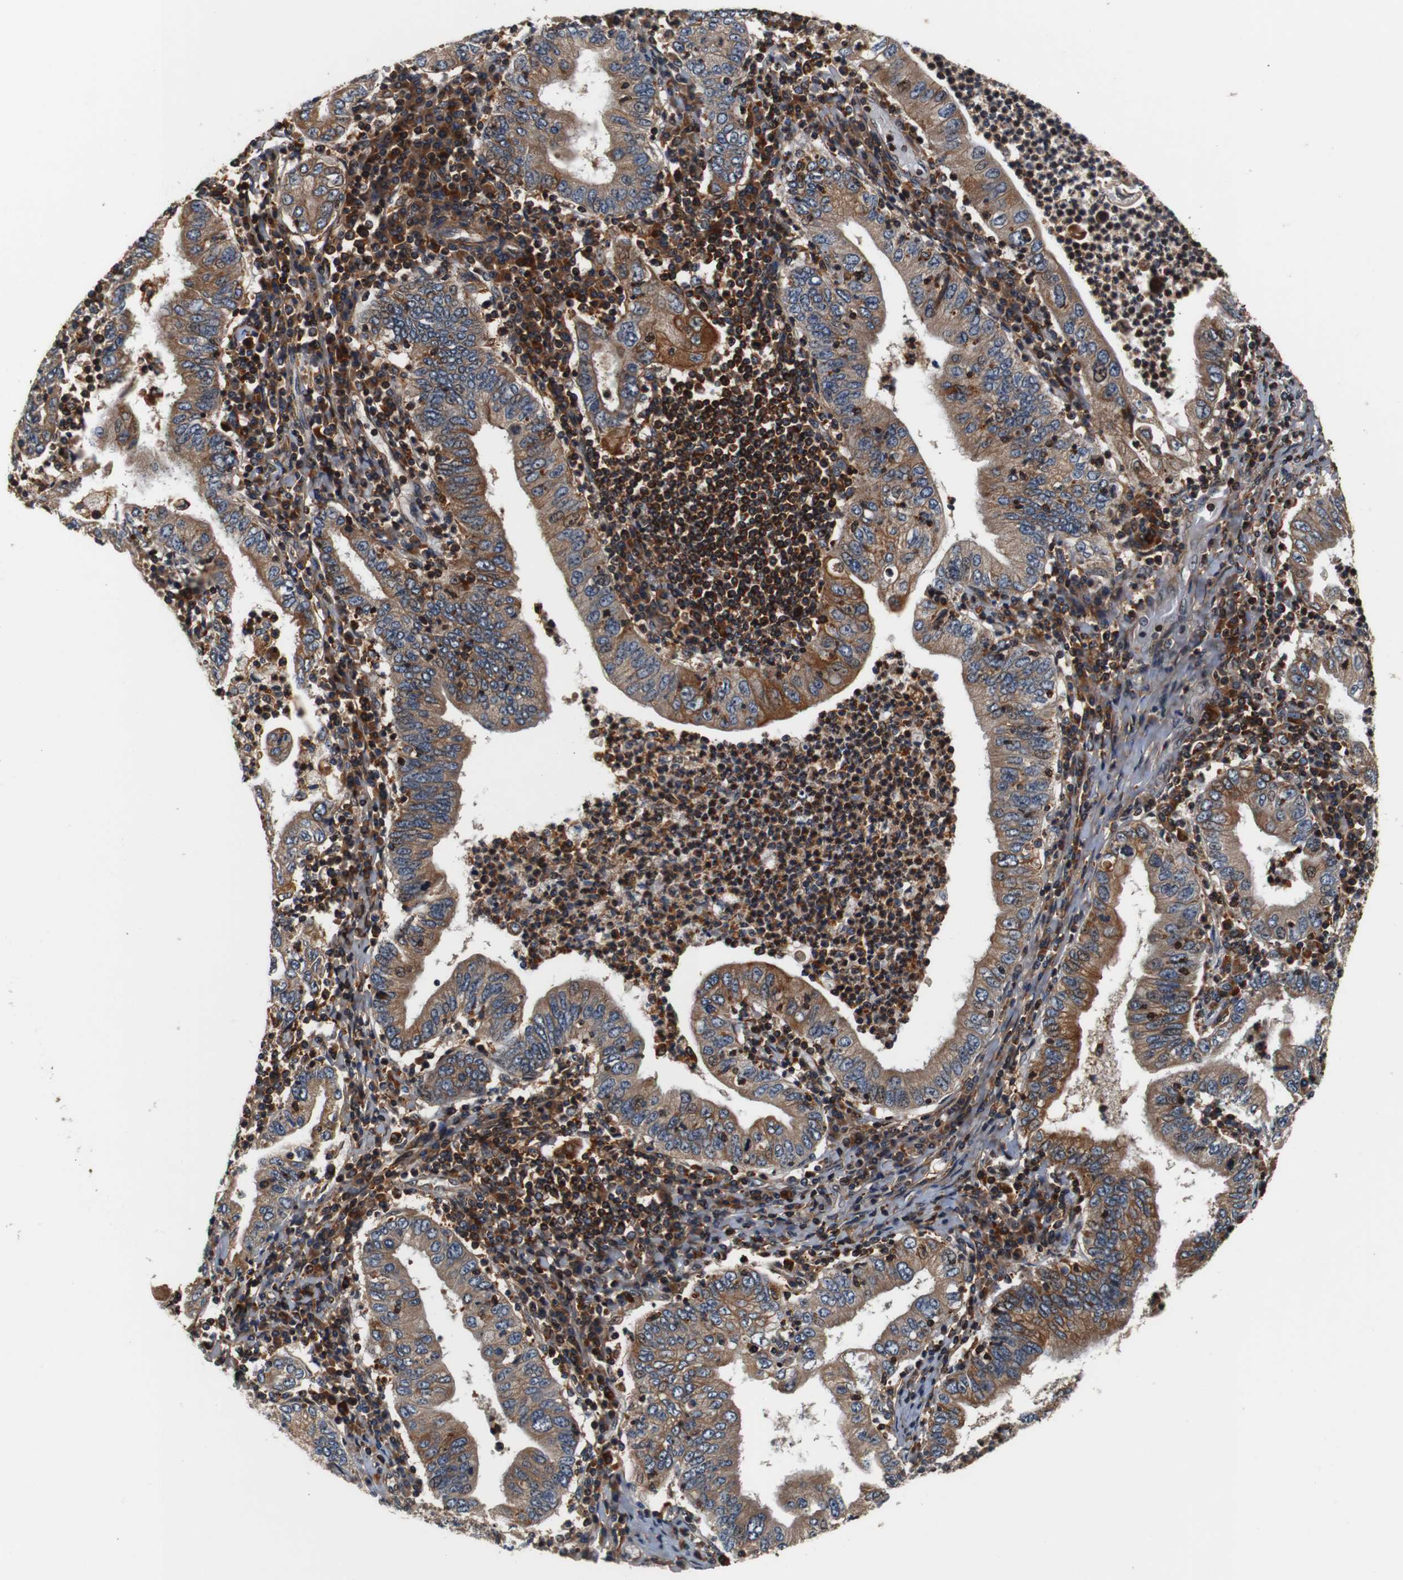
{"staining": {"intensity": "moderate", "quantity": ">75%", "location": "cytoplasmic/membranous"}, "tissue": "stomach cancer", "cell_type": "Tumor cells", "image_type": "cancer", "snomed": [{"axis": "morphology", "description": "Normal tissue, NOS"}, {"axis": "morphology", "description": "Adenocarcinoma, NOS"}, {"axis": "topography", "description": "Esophagus"}, {"axis": "topography", "description": "Stomach, upper"}, {"axis": "topography", "description": "Peripheral nerve tissue"}], "caption": "Adenocarcinoma (stomach) stained for a protein demonstrates moderate cytoplasmic/membranous positivity in tumor cells.", "gene": "LRP4", "patient": {"sex": "male", "age": 62}}